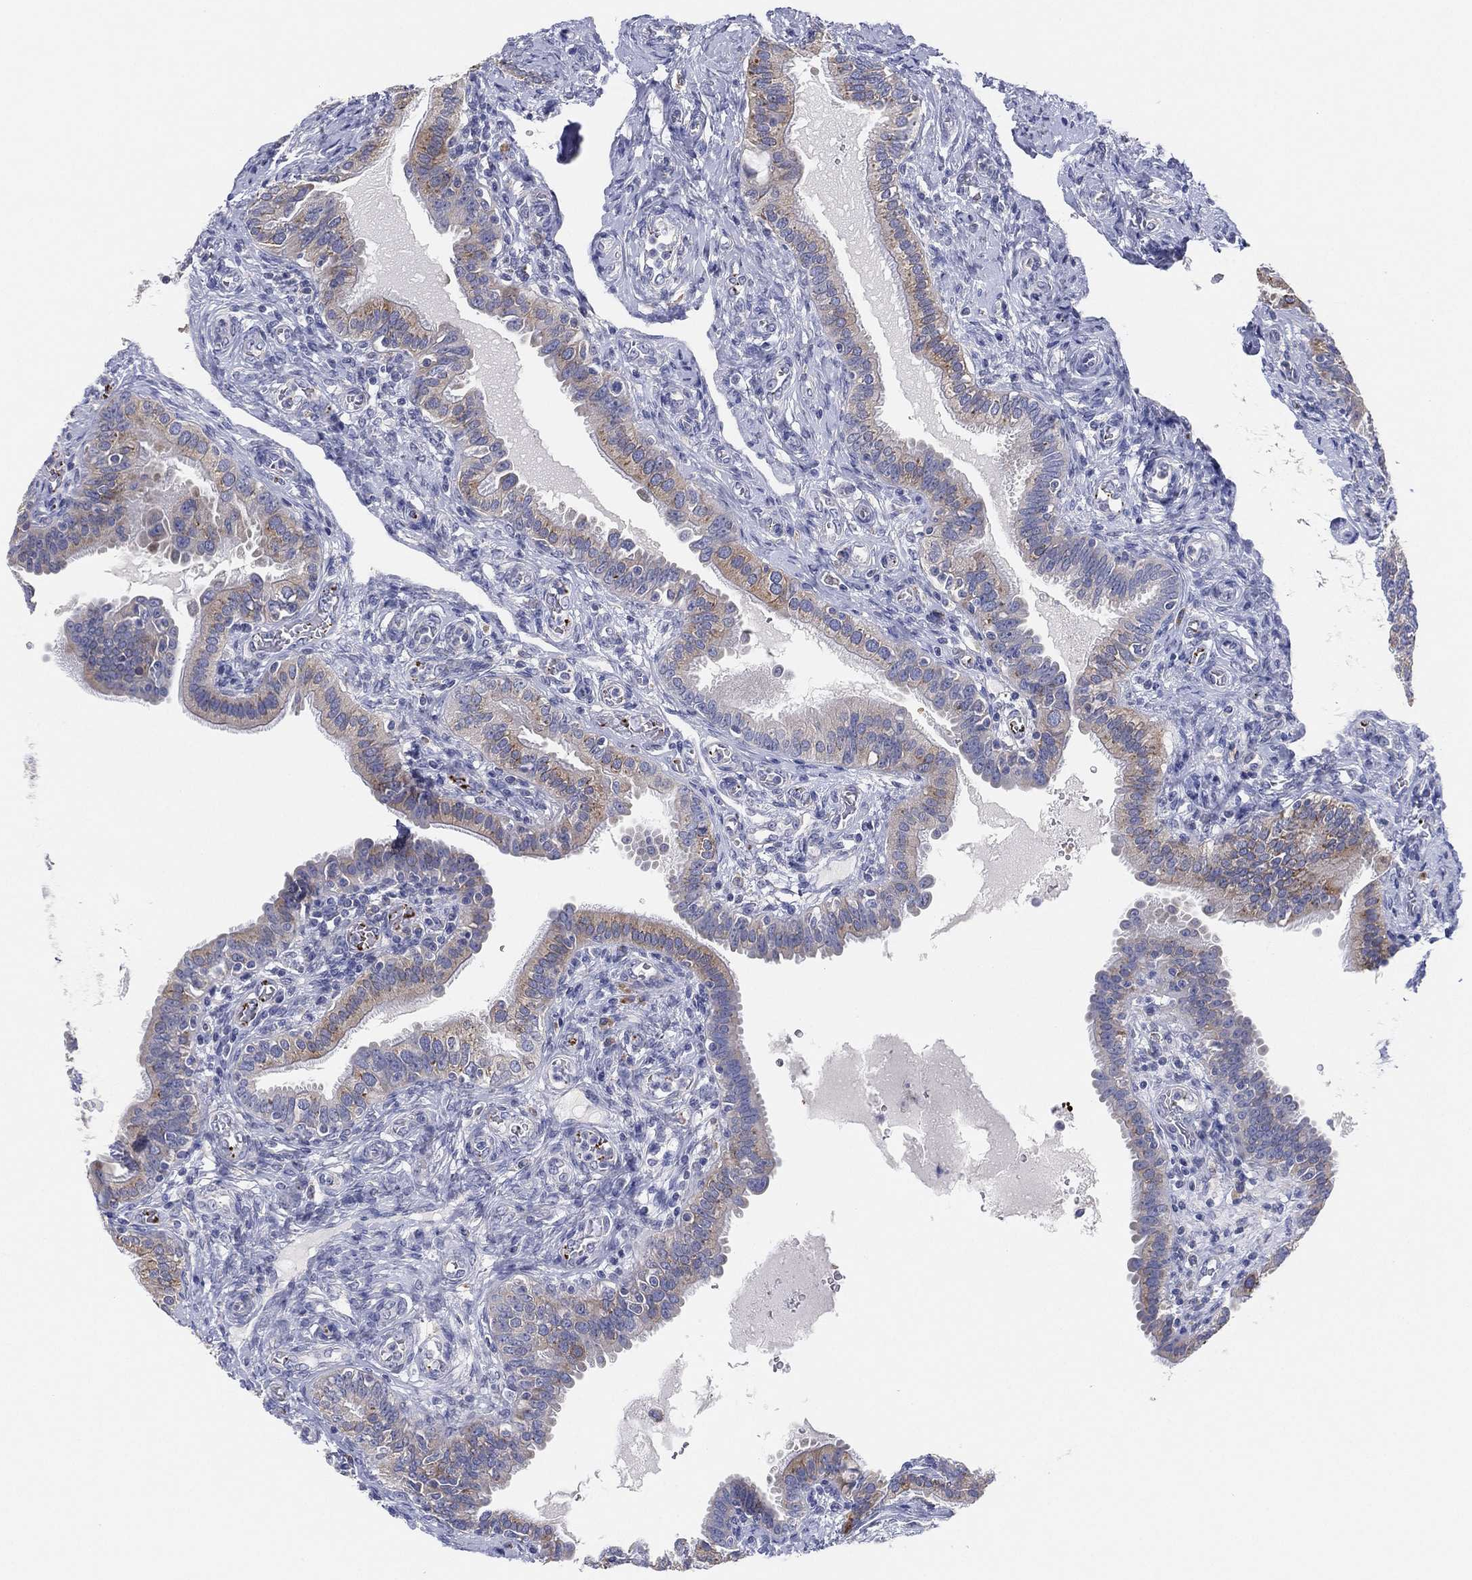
{"staining": {"intensity": "weak", "quantity": "25%-75%", "location": "cytoplasmic/membranous"}, "tissue": "fallopian tube", "cell_type": "Glandular cells", "image_type": "normal", "snomed": [{"axis": "morphology", "description": "Normal tissue, NOS"}, {"axis": "topography", "description": "Fallopian tube"}, {"axis": "topography", "description": "Ovary"}], "caption": "High-power microscopy captured an immunohistochemistry (IHC) photomicrograph of normal fallopian tube, revealing weak cytoplasmic/membranous expression in about 25%-75% of glandular cells. The protein is shown in brown color, while the nuclei are stained blue.", "gene": "TMEM40", "patient": {"sex": "female", "age": 41}}